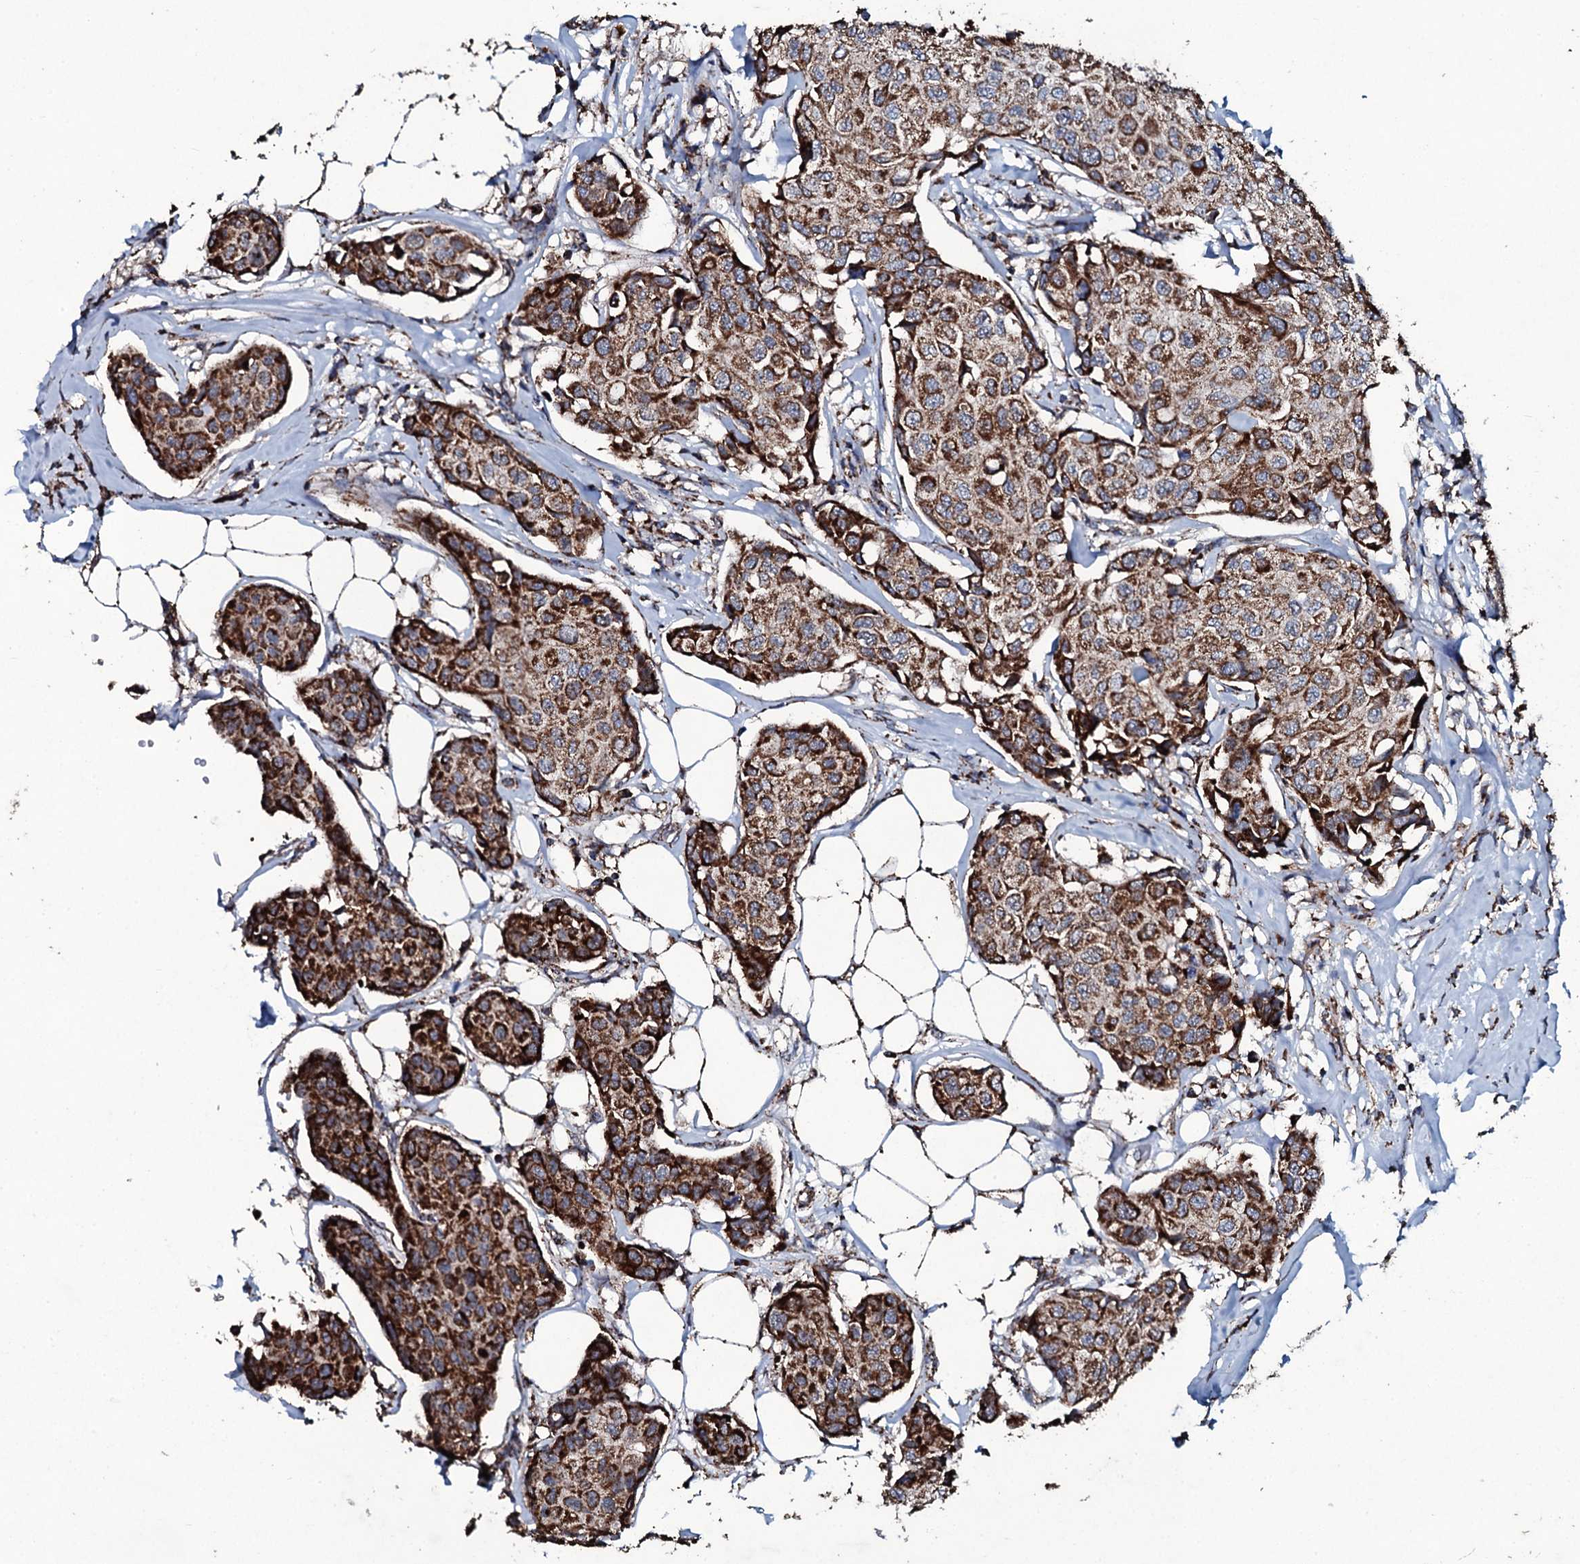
{"staining": {"intensity": "strong", "quantity": ">75%", "location": "cytoplasmic/membranous"}, "tissue": "breast cancer", "cell_type": "Tumor cells", "image_type": "cancer", "snomed": [{"axis": "morphology", "description": "Duct carcinoma"}, {"axis": "topography", "description": "Breast"}], "caption": "IHC histopathology image of neoplastic tissue: breast invasive ductal carcinoma stained using IHC shows high levels of strong protein expression localized specifically in the cytoplasmic/membranous of tumor cells, appearing as a cytoplasmic/membranous brown color.", "gene": "DYNC2I2", "patient": {"sex": "female", "age": 80}}